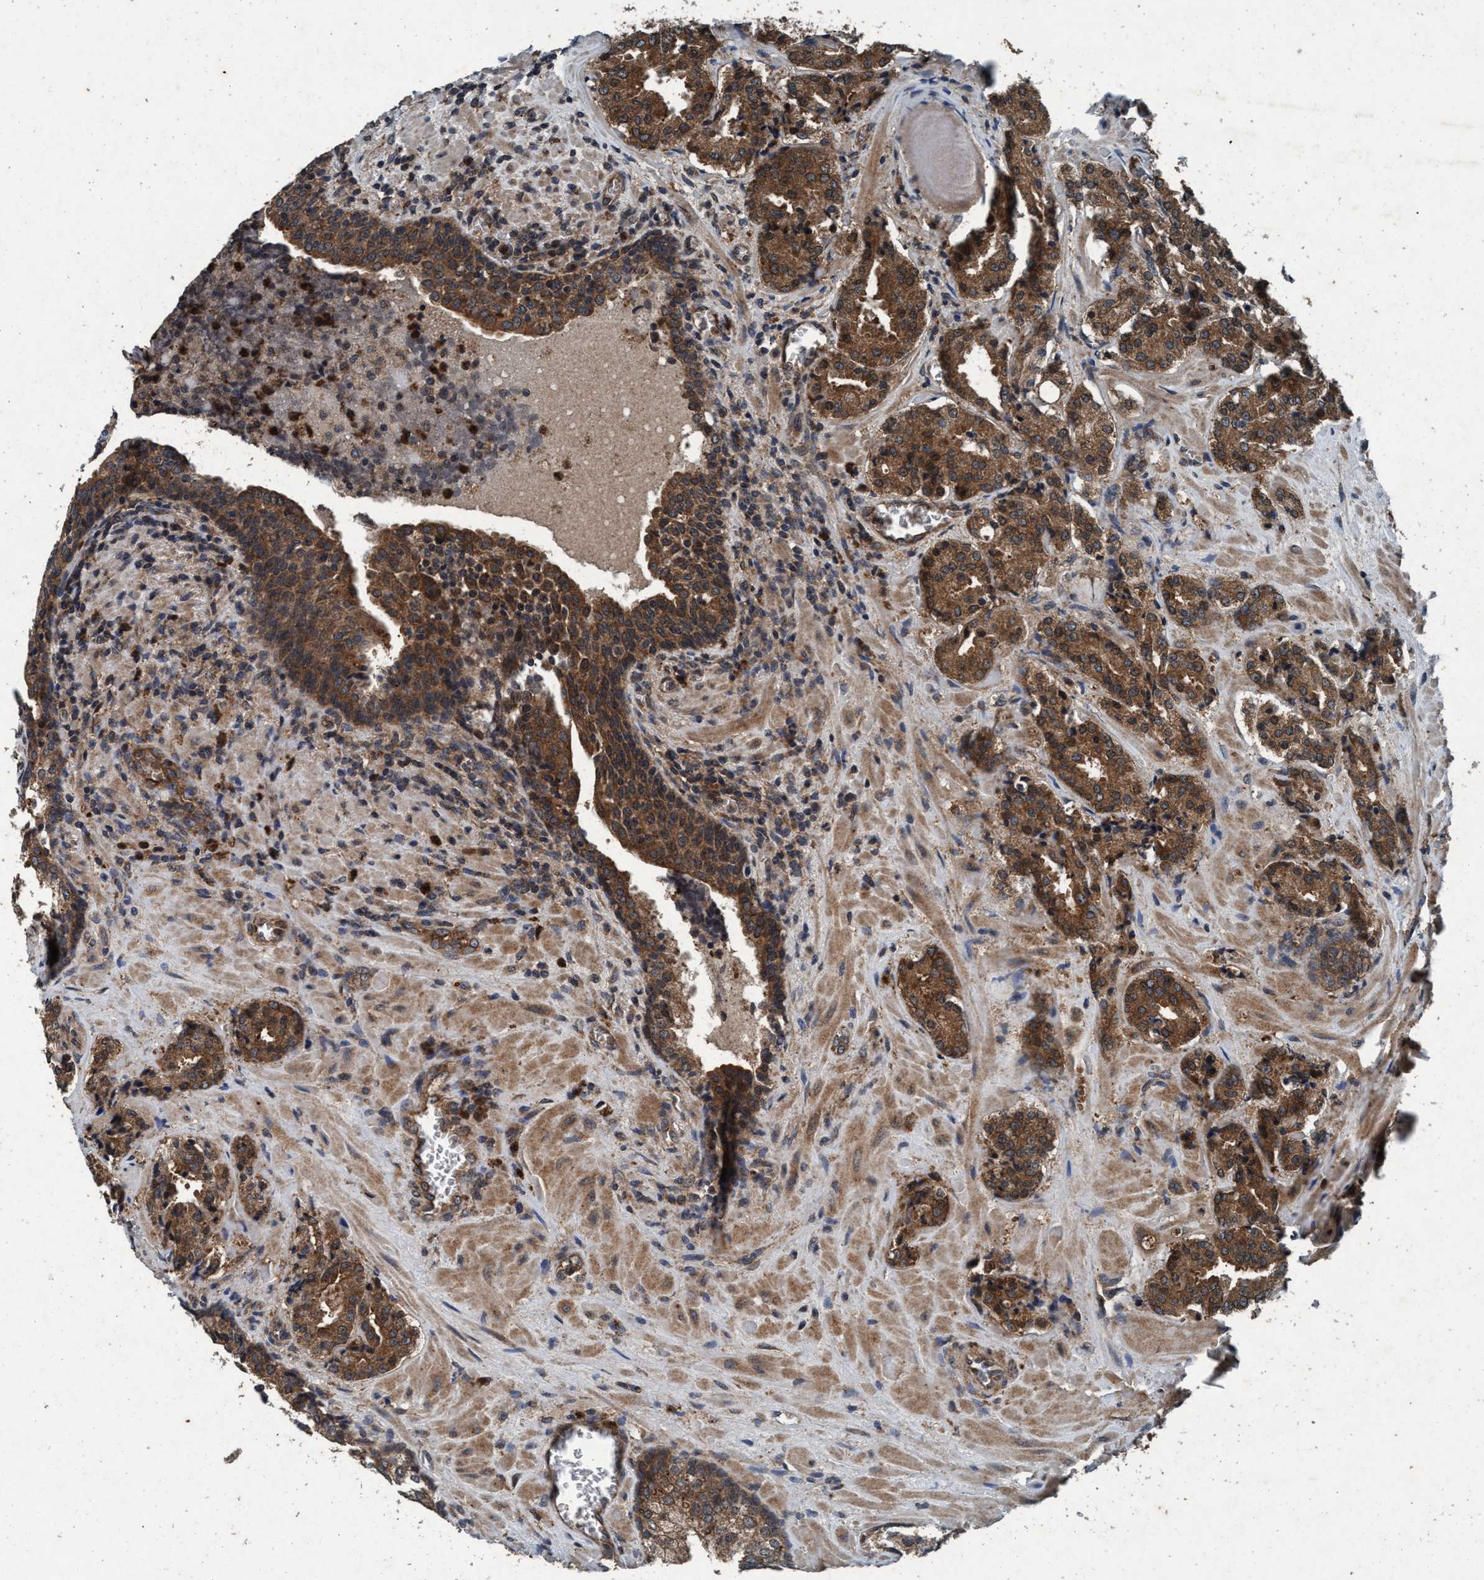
{"staining": {"intensity": "strong", "quantity": ">75%", "location": "cytoplasmic/membranous"}, "tissue": "prostate cancer", "cell_type": "Tumor cells", "image_type": "cancer", "snomed": [{"axis": "morphology", "description": "Adenocarcinoma, High grade"}, {"axis": "topography", "description": "Prostate"}], "caption": "A photomicrograph of human adenocarcinoma (high-grade) (prostate) stained for a protein shows strong cytoplasmic/membranous brown staining in tumor cells.", "gene": "AKT1S1", "patient": {"sex": "male", "age": 60}}